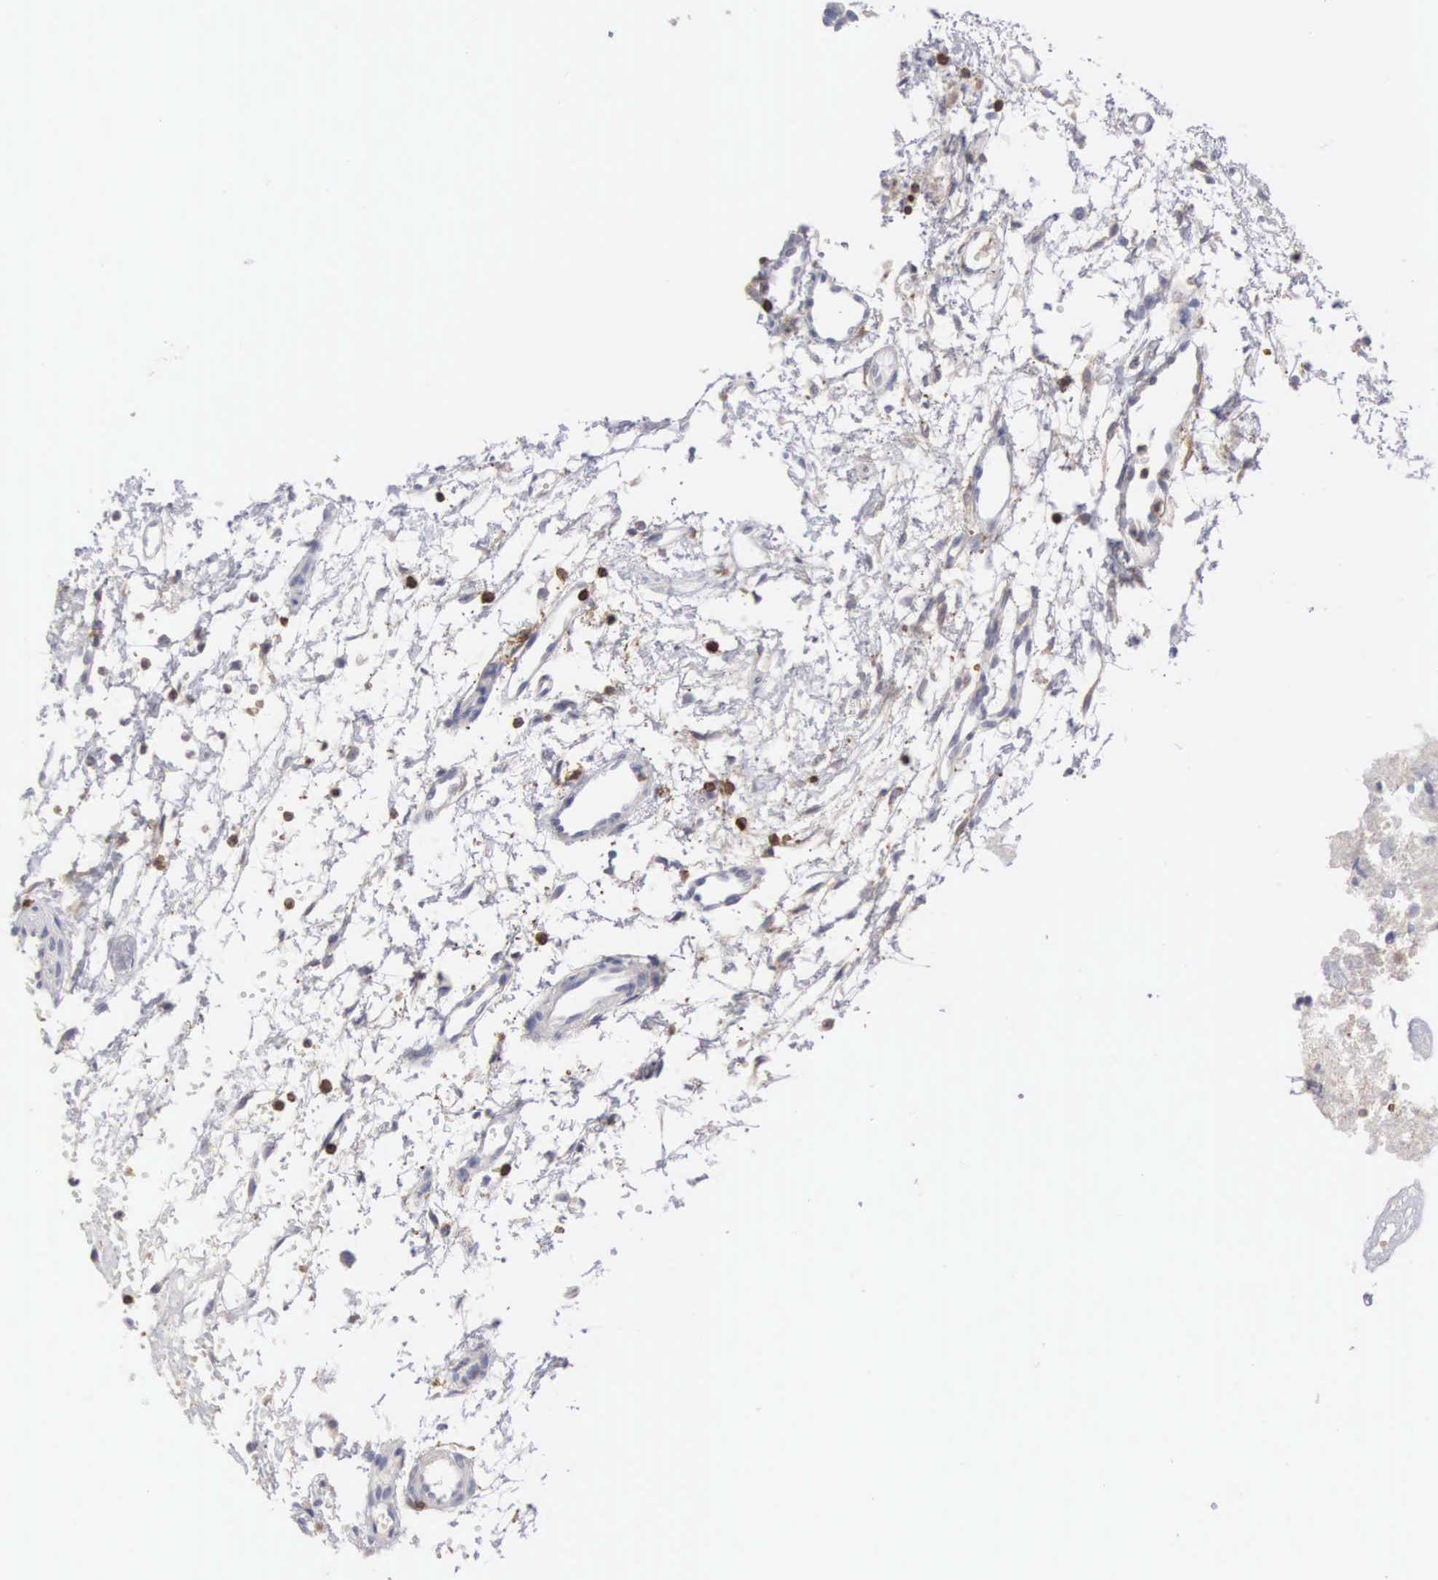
{"staining": {"intensity": "weak", "quantity": "<25%", "location": "cytoplasmic/membranous,nuclear"}, "tissue": "glioma", "cell_type": "Tumor cells", "image_type": "cancer", "snomed": [{"axis": "morphology", "description": "Glioma, malignant, High grade"}, {"axis": "topography", "description": "Brain"}], "caption": "A photomicrograph of human malignant high-grade glioma is negative for staining in tumor cells.", "gene": "SH3BP1", "patient": {"sex": "male", "age": 77}}